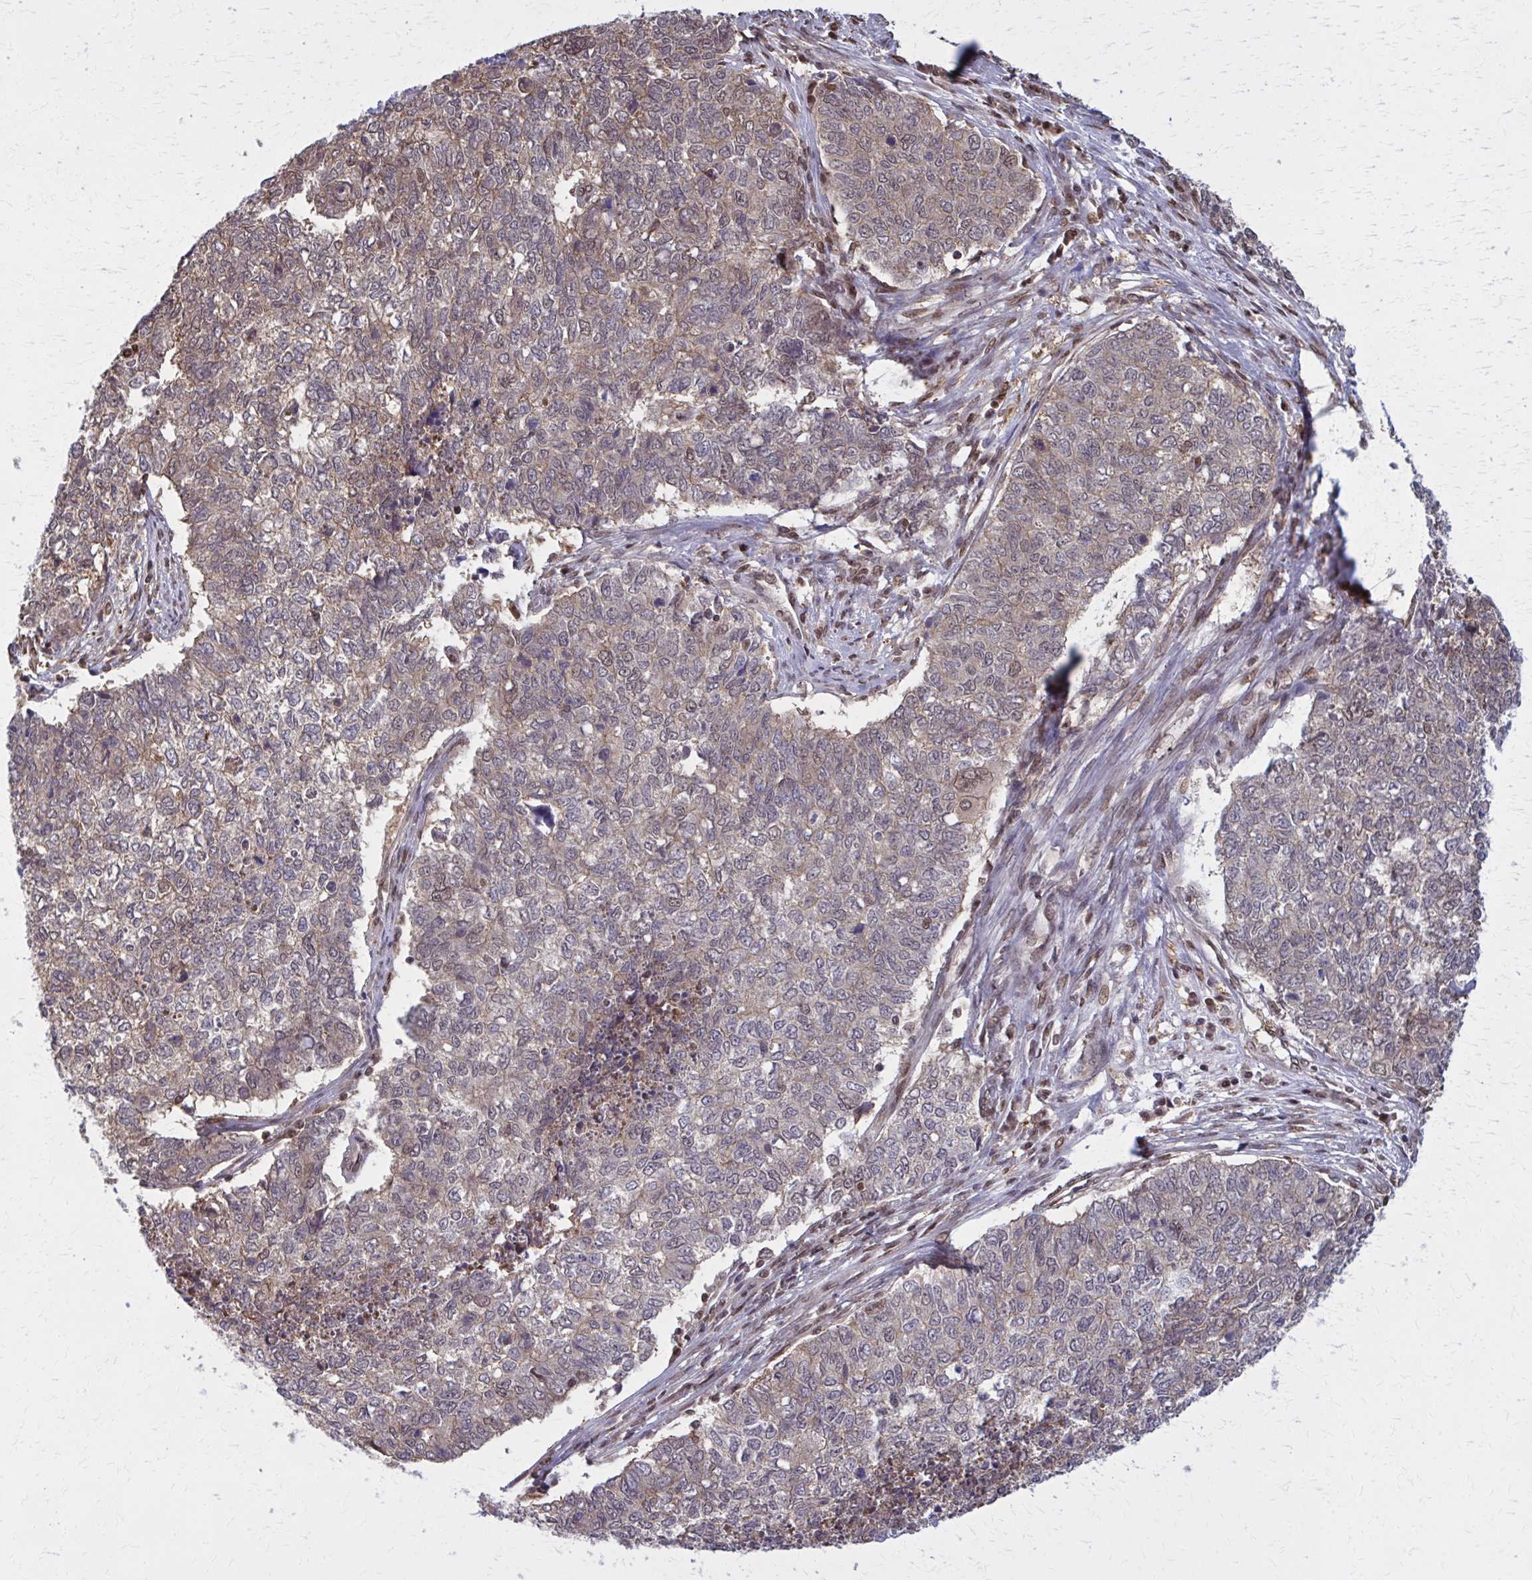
{"staining": {"intensity": "moderate", "quantity": "25%-75%", "location": "cytoplasmic/membranous,nuclear"}, "tissue": "cervical cancer", "cell_type": "Tumor cells", "image_type": "cancer", "snomed": [{"axis": "morphology", "description": "Adenocarcinoma, NOS"}, {"axis": "topography", "description": "Cervix"}], "caption": "IHC image of neoplastic tissue: cervical adenocarcinoma stained using immunohistochemistry (IHC) demonstrates medium levels of moderate protein expression localized specifically in the cytoplasmic/membranous and nuclear of tumor cells, appearing as a cytoplasmic/membranous and nuclear brown color.", "gene": "MDH1", "patient": {"sex": "female", "age": 63}}